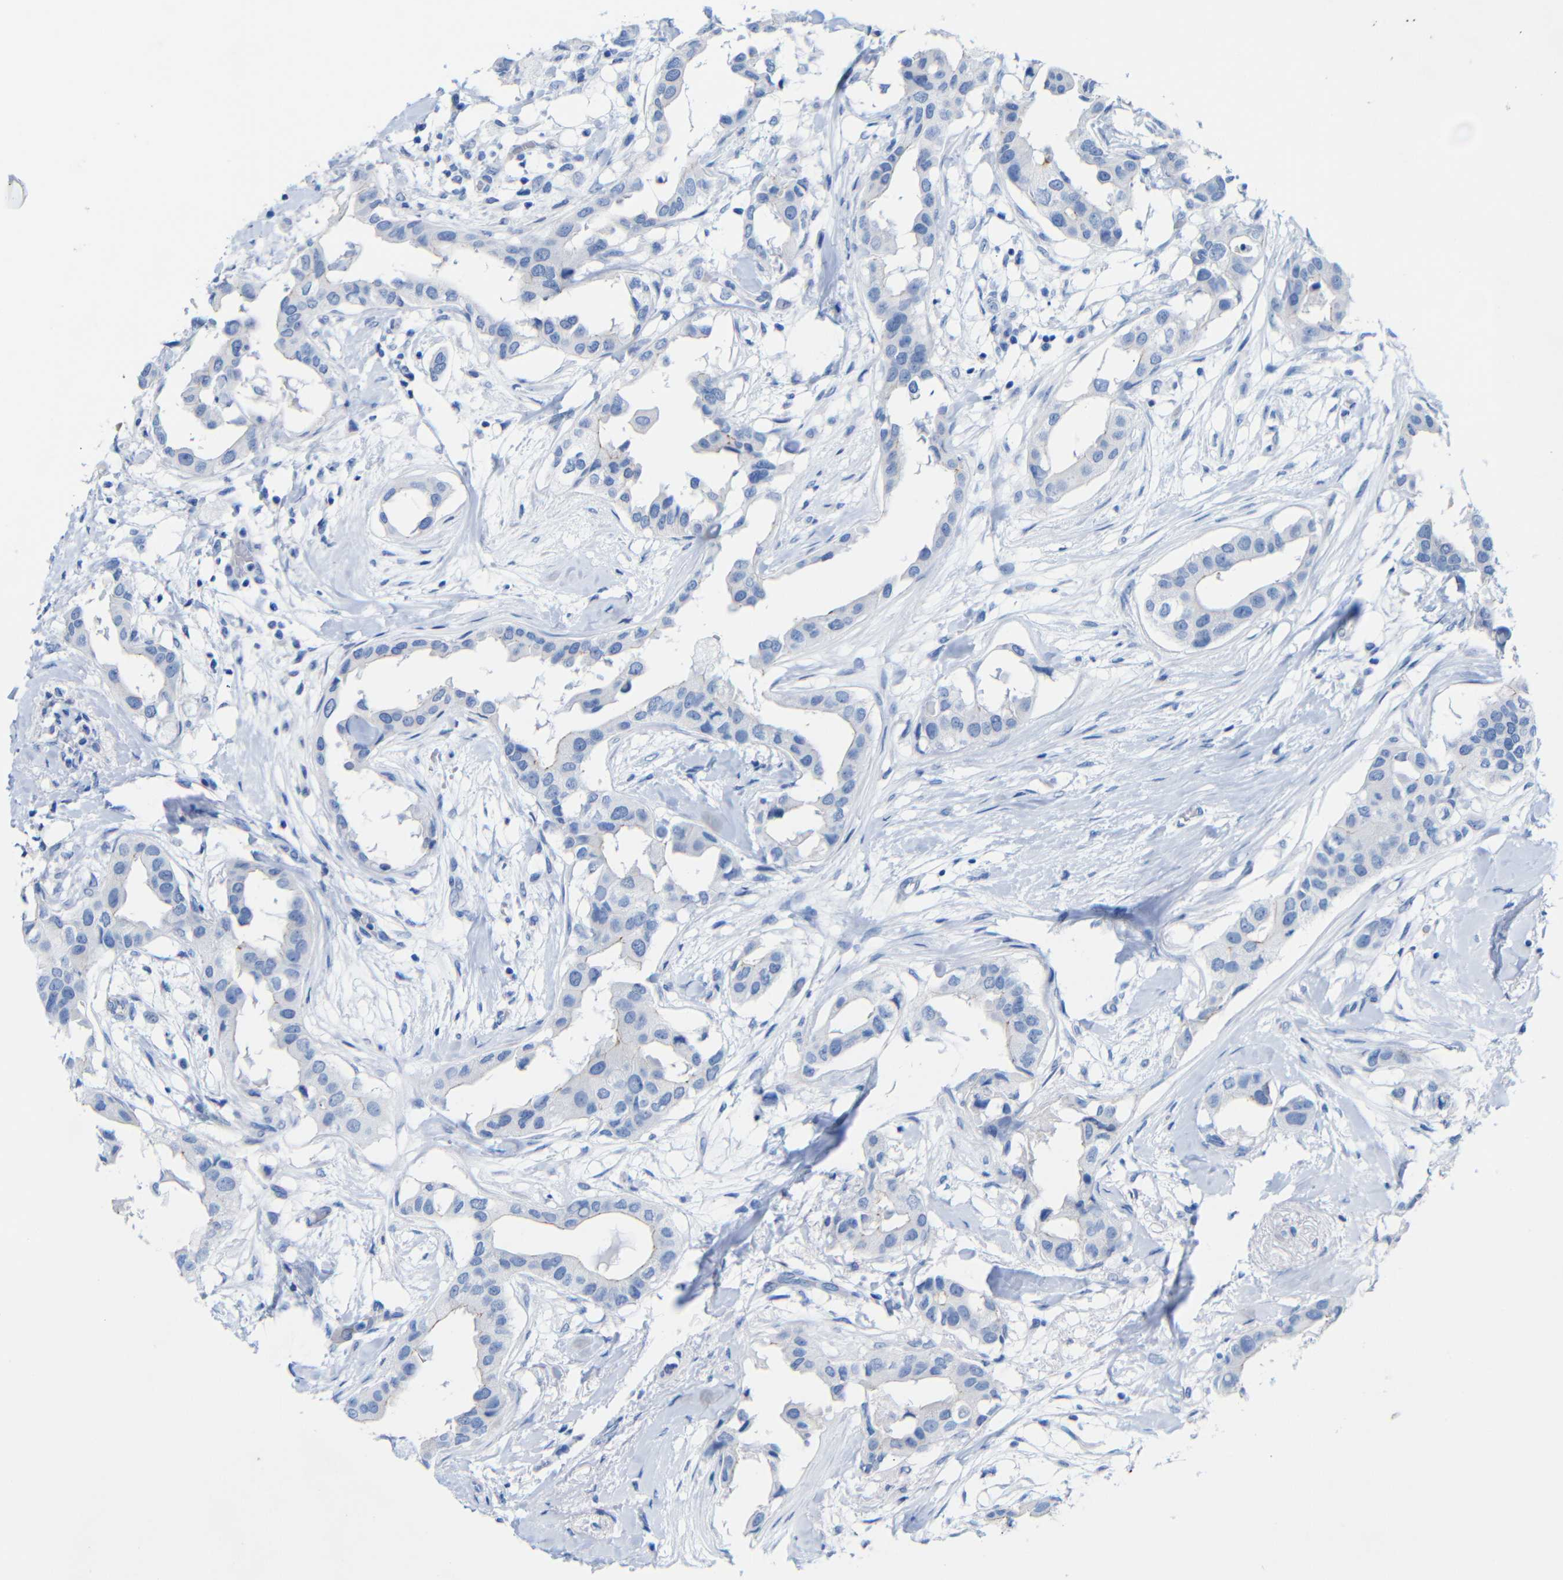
{"staining": {"intensity": "negative", "quantity": "none", "location": "none"}, "tissue": "breast cancer", "cell_type": "Tumor cells", "image_type": "cancer", "snomed": [{"axis": "morphology", "description": "Duct carcinoma"}, {"axis": "topography", "description": "Breast"}], "caption": "Immunohistochemistry (IHC) image of breast cancer stained for a protein (brown), which shows no expression in tumor cells. (DAB (3,3'-diaminobenzidine) immunohistochemistry visualized using brightfield microscopy, high magnification).", "gene": "CGNL1", "patient": {"sex": "female", "age": 40}}